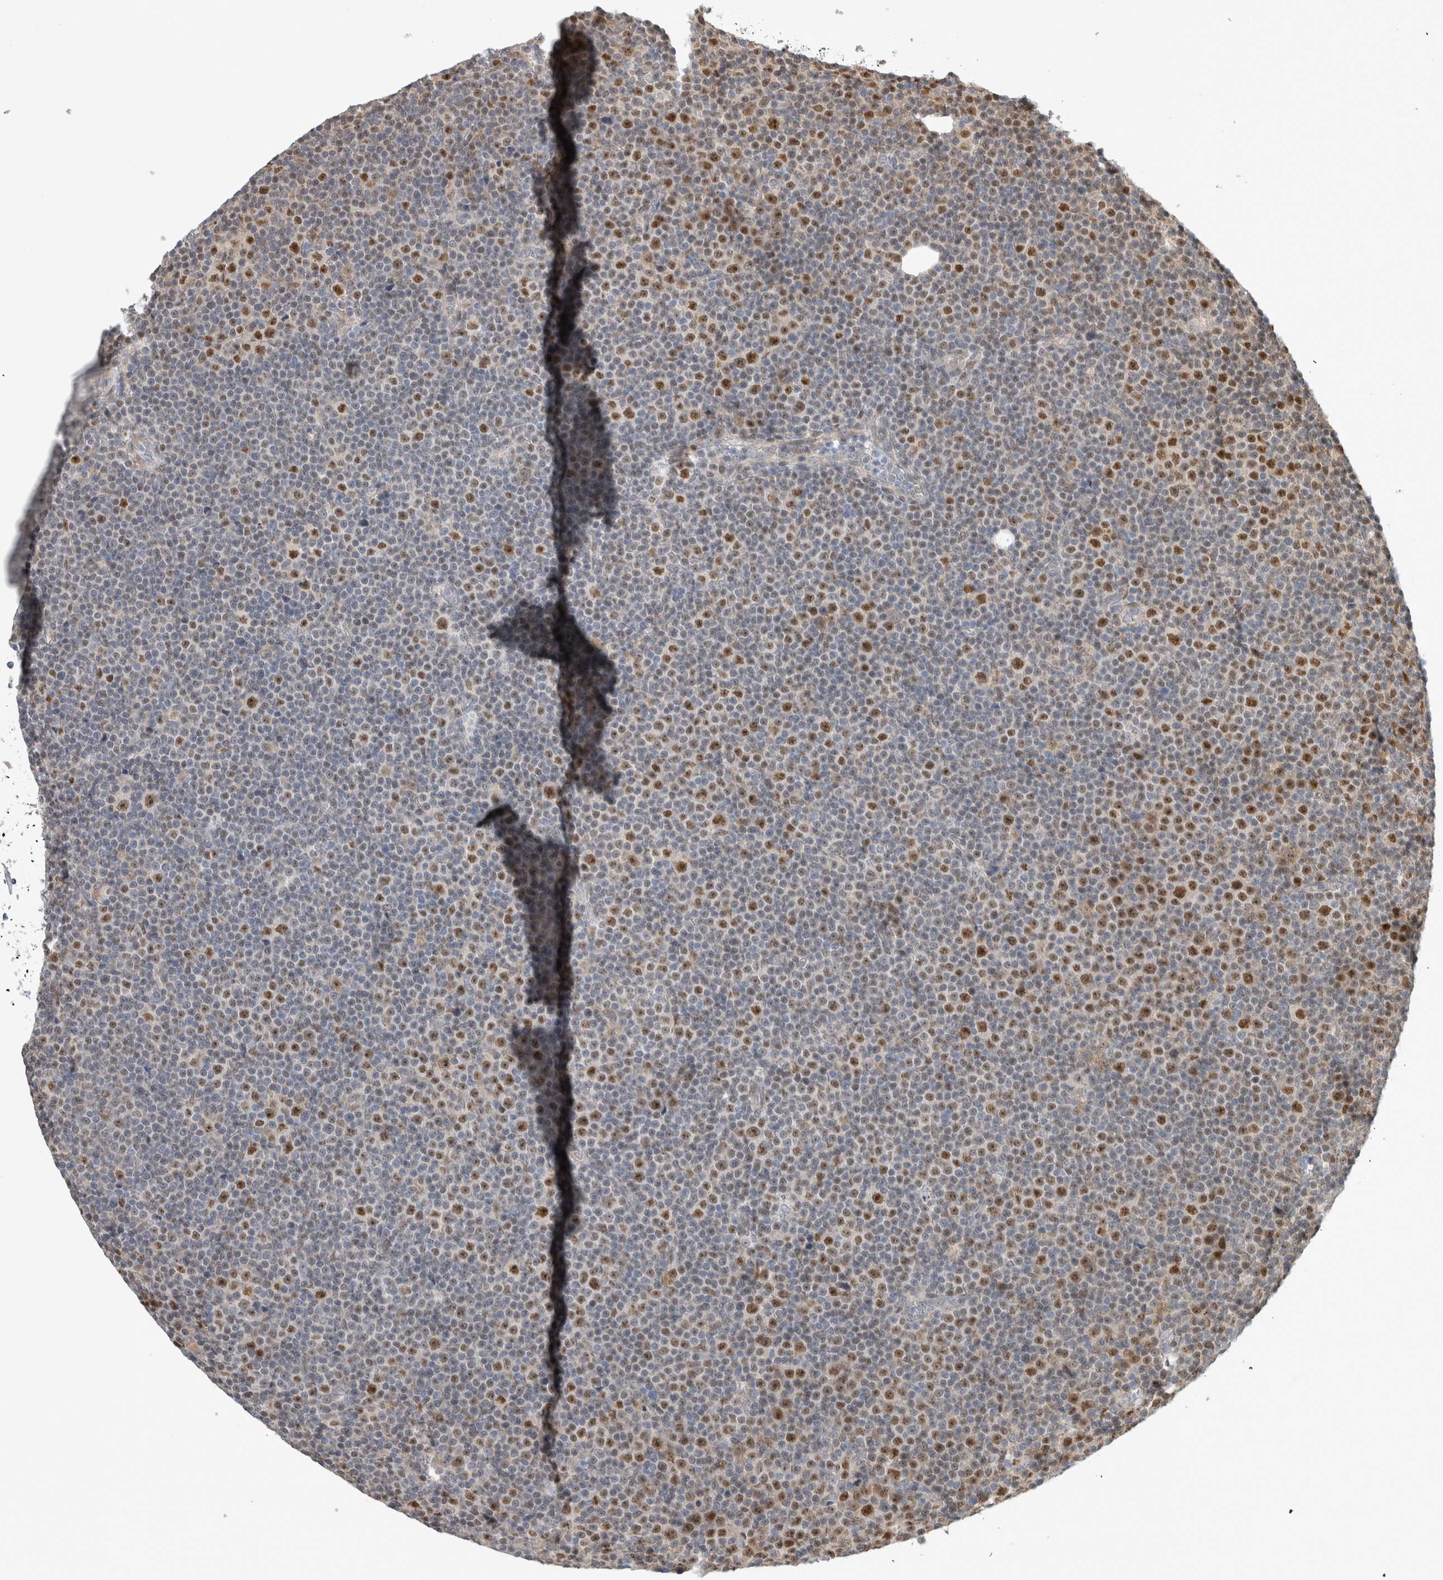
{"staining": {"intensity": "moderate", "quantity": "25%-75%", "location": "nuclear"}, "tissue": "lymphoma", "cell_type": "Tumor cells", "image_type": "cancer", "snomed": [{"axis": "morphology", "description": "Malignant lymphoma, non-Hodgkin's type, Low grade"}, {"axis": "topography", "description": "Lymph node"}], "caption": "Immunohistochemical staining of malignant lymphoma, non-Hodgkin's type (low-grade) reveals medium levels of moderate nuclear protein positivity in about 25%-75% of tumor cells.", "gene": "NAB2", "patient": {"sex": "female", "age": 67}}